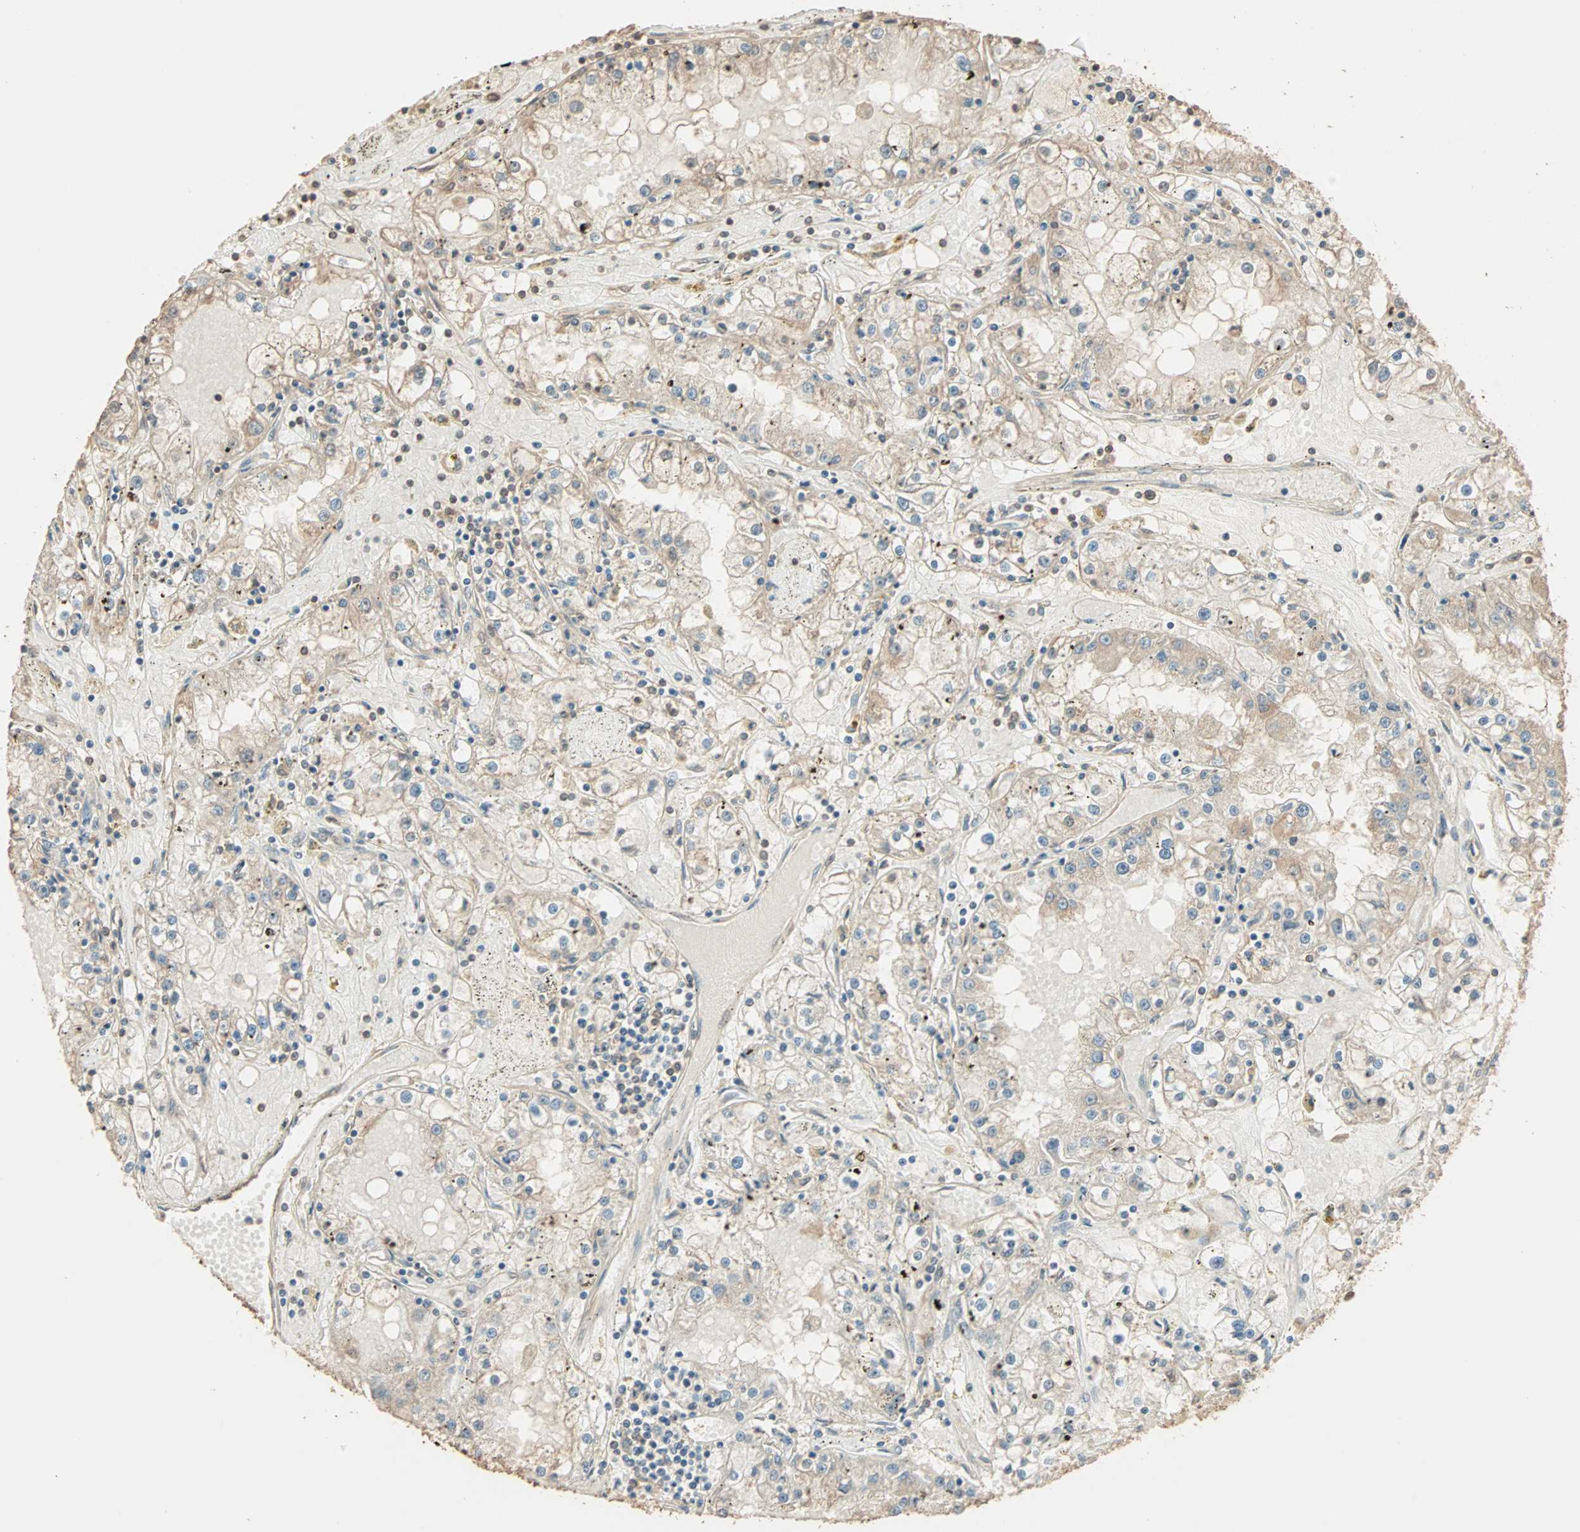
{"staining": {"intensity": "weak", "quantity": ">75%", "location": "cytoplasmic/membranous"}, "tissue": "renal cancer", "cell_type": "Tumor cells", "image_type": "cancer", "snomed": [{"axis": "morphology", "description": "Adenocarcinoma, NOS"}, {"axis": "topography", "description": "Kidney"}], "caption": "Human renal adenocarcinoma stained with a brown dye displays weak cytoplasmic/membranous positive expression in approximately >75% of tumor cells.", "gene": "ZBTB33", "patient": {"sex": "male", "age": 56}}